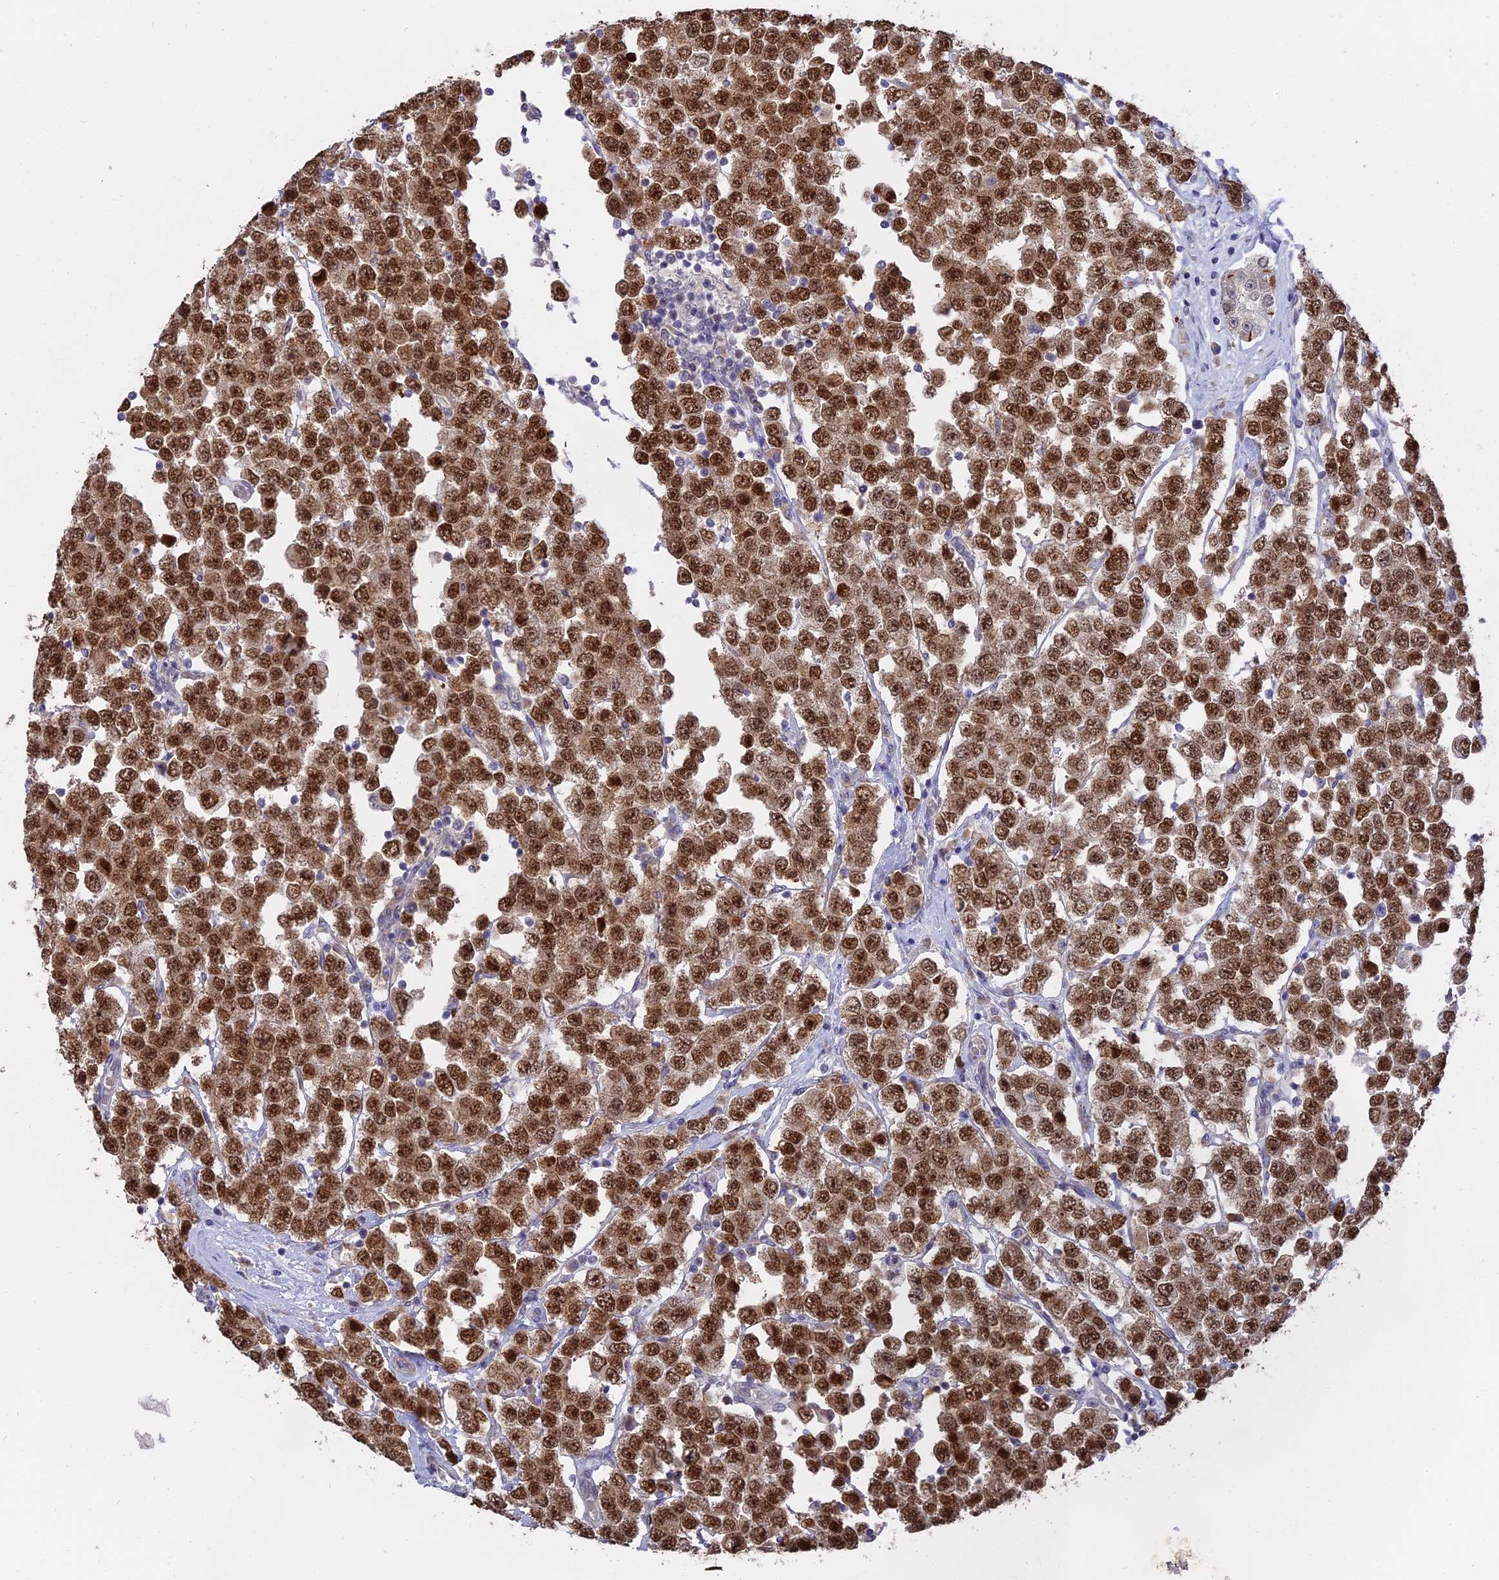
{"staining": {"intensity": "strong", "quantity": ">75%", "location": "nuclear"}, "tissue": "testis cancer", "cell_type": "Tumor cells", "image_type": "cancer", "snomed": [{"axis": "morphology", "description": "Seminoma, NOS"}, {"axis": "topography", "description": "Testis"}], "caption": "DAB immunohistochemical staining of human testis seminoma demonstrates strong nuclear protein positivity in about >75% of tumor cells.", "gene": "NR1H3", "patient": {"sex": "male", "age": 28}}